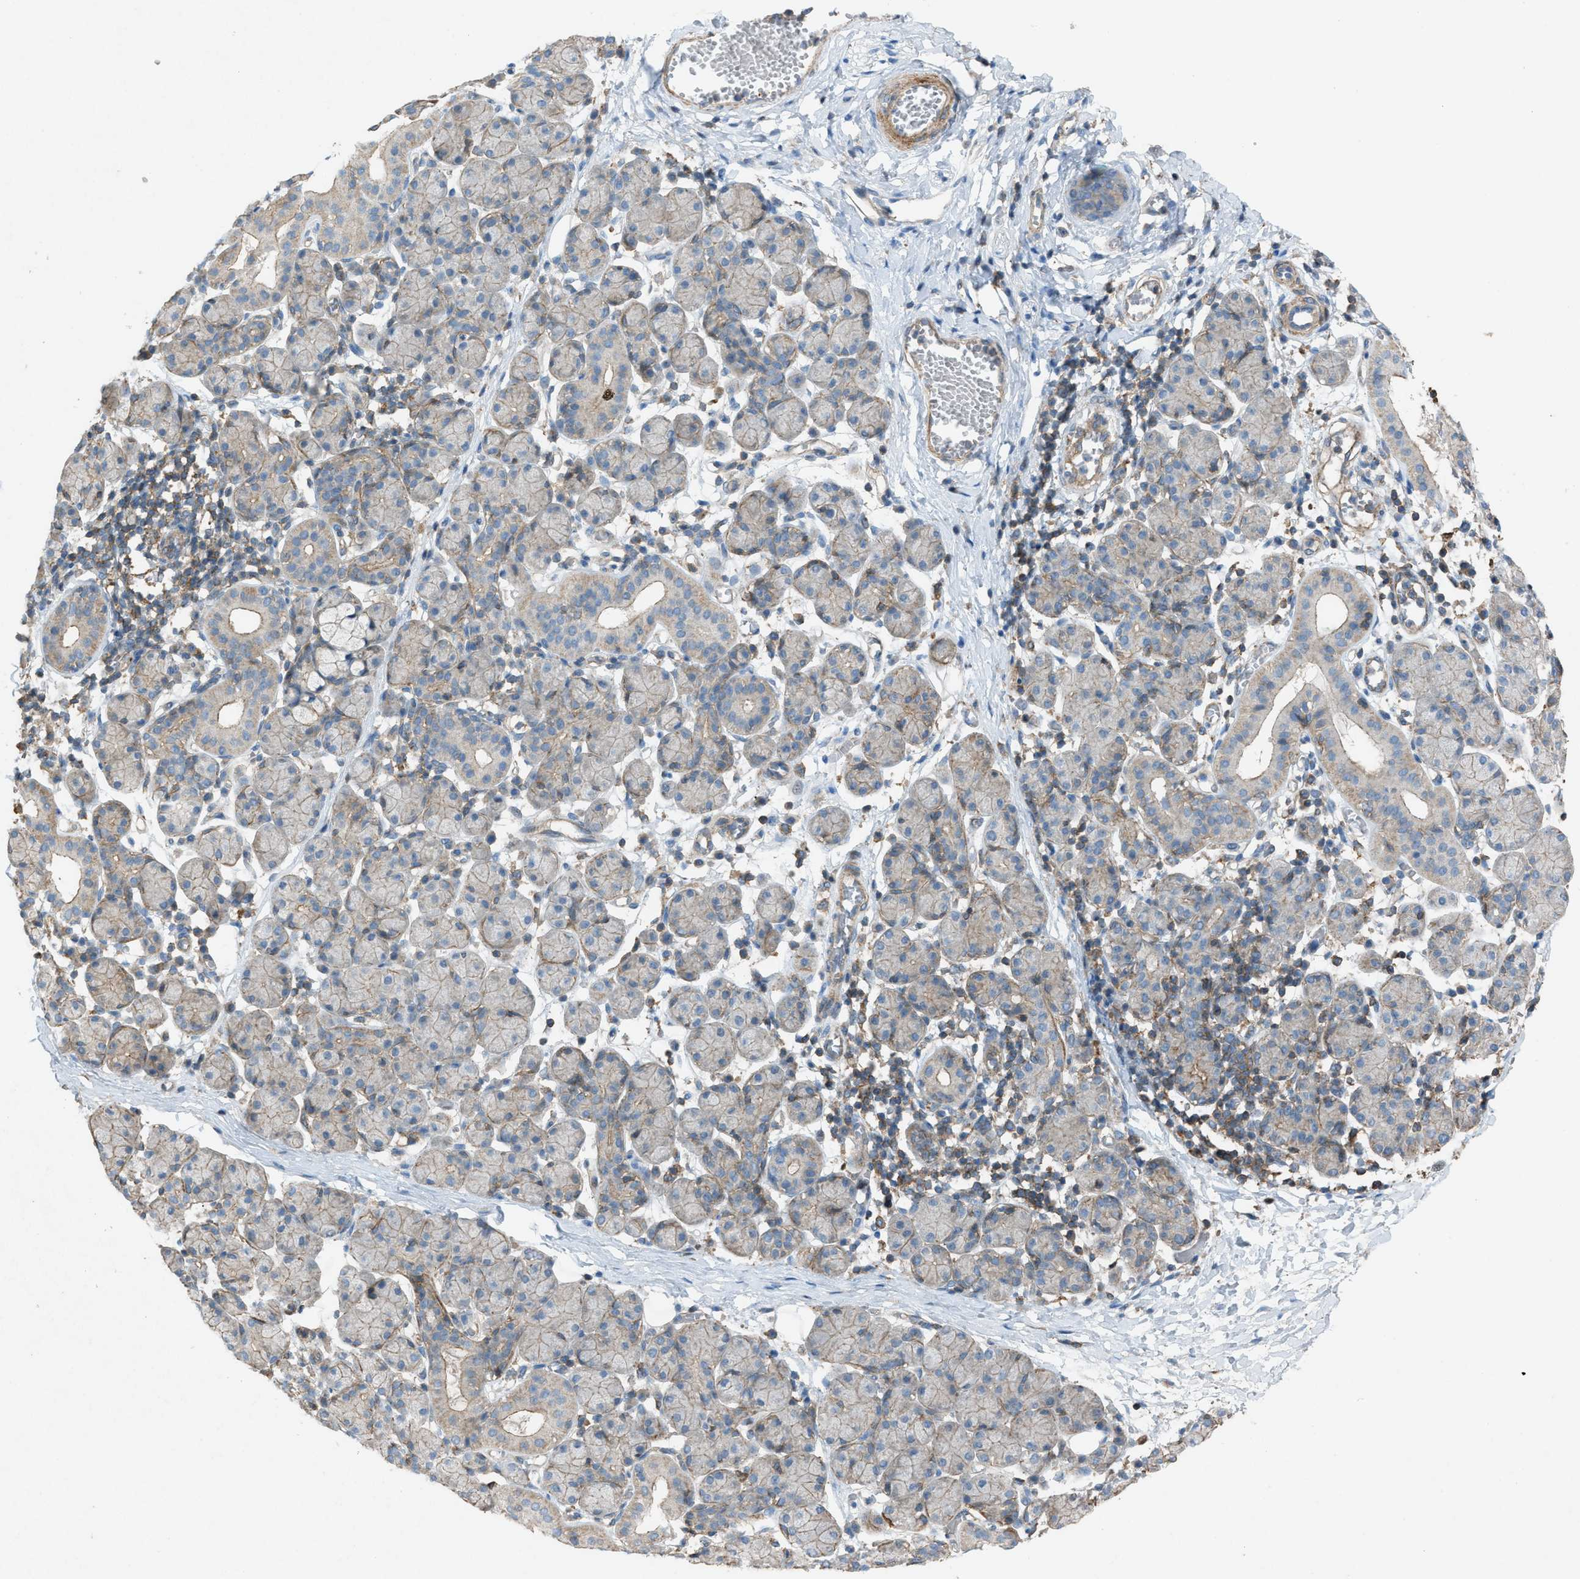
{"staining": {"intensity": "weak", "quantity": "25%-75%", "location": "cytoplasmic/membranous"}, "tissue": "salivary gland", "cell_type": "Glandular cells", "image_type": "normal", "snomed": [{"axis": "morphology", "description": "Normal tissue, NOS"}, {"axis": "morphology", "description": "Inflammation, NOS"}, {"axis": "topography", "description": "Lymph node"}, {"axis": "topography", "description": "Salivary gland"}], "caption": "Immunohistochemical staining of unremarkable salivary gland displays weak cytoplasmic/membranous protein positivity in approximately 25%-75% of glandular cells. The staining was performed using DAB, with brown indicating positive protein expression. Nuclei are stained blue with hematoxylin.", "gene": "NCK2", "patient": {"sex": "male", "age": 3}}